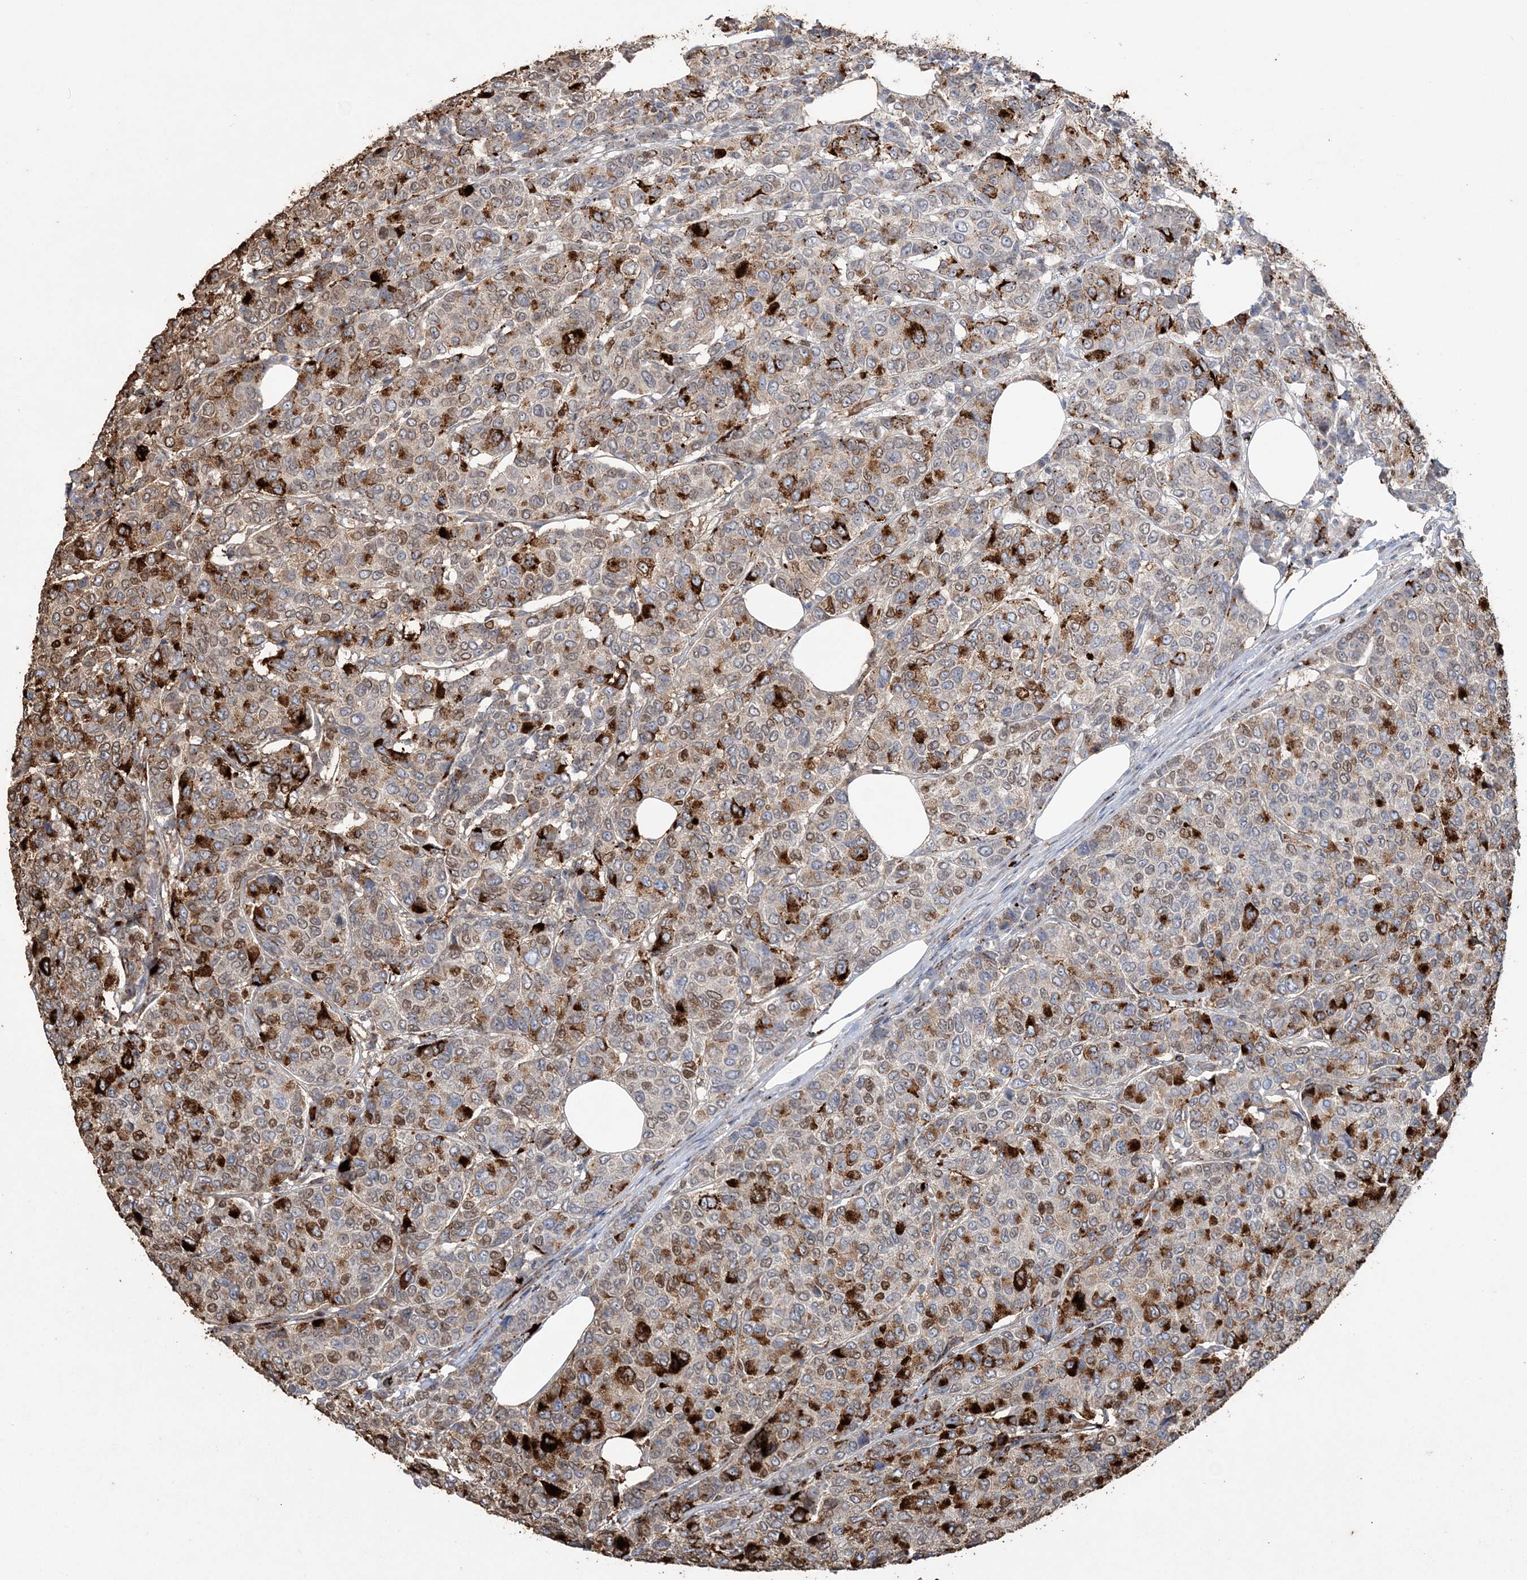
{"staining": {"intensity": "strong", "quantity": "25%-75%", "location": "cytoplasmic/membranous"}, "tissue": "breast cancer", "cell_type": "Tumor cells", "image_type": "cancer", "snomed": [{"axis": "morphology", "description": "Duct carcinoma"}, {"axis": "topography", "description": "Breast"}], "caption": "DAB immunohistochemical staining of breast cancer exhibits strong cytoplasmic/membranous protein expression in about 25%-75% of tumor cells.", "gene": "SFMBT2", "patient": {"sex": "female", "age": 55}}